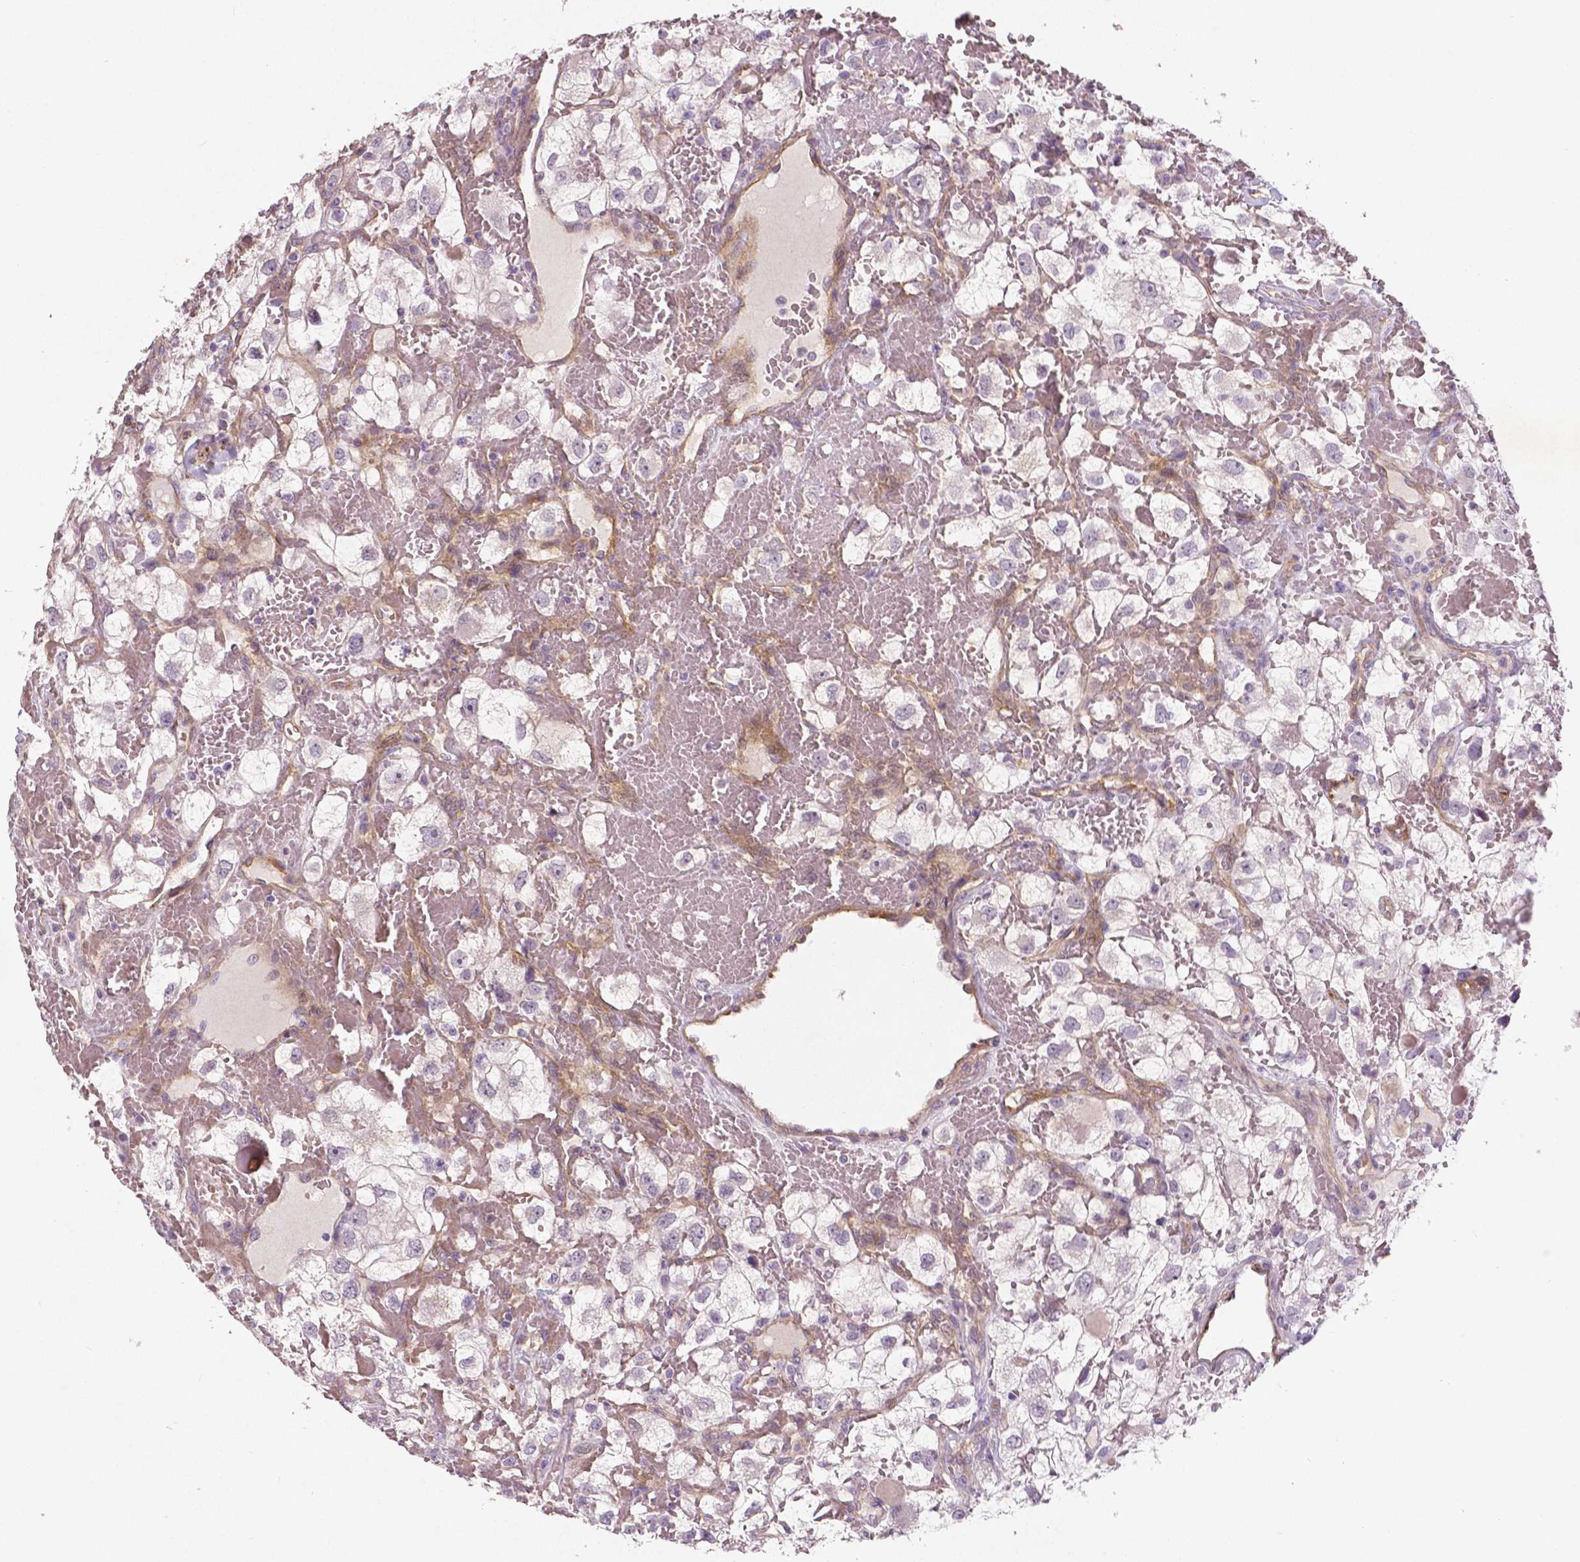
{"staining": {"intensity": "negative", "quantity": "none", "location": "none"}, "tissue": "renal cancer", "cell_type": "Tumor cells", "image_type": "cancer", "snomed": [{"axis": "morphology", "description": "Adenocarcinoma, NOS"}, {"axis": "topography", "description": "Kidney"}], "caption": "Immunohistochemical staining of human renal cancer (adenocarcinoma) shows no significant expression in tumor cells. (Brightfield microscopy of DAB (3,3'-diaminobenzidine) immunohistochemistry at high magnification).", "gene": "FLT1", "patient": {"sex": "male", "age": 59}}